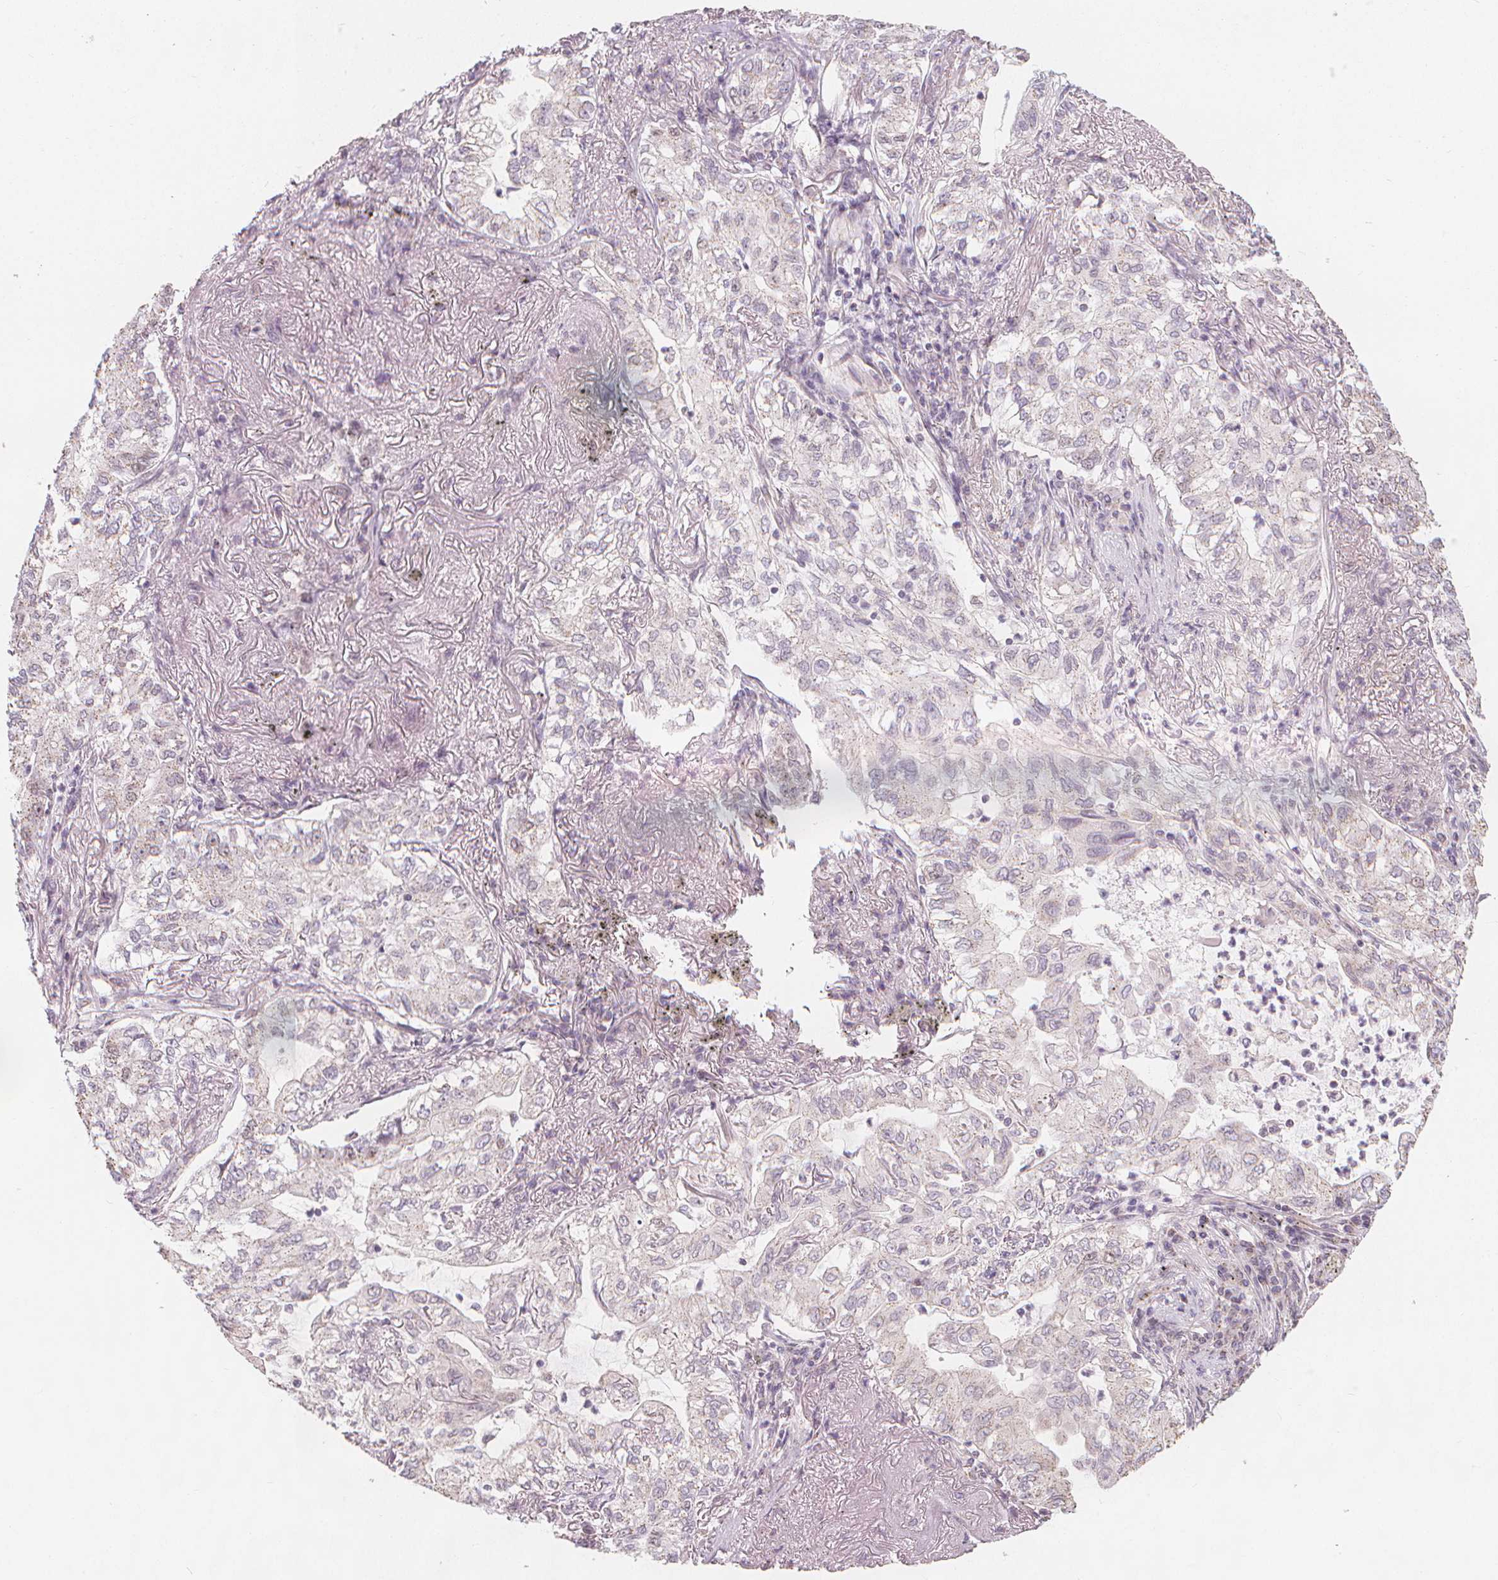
{"staining": {"intensity": "negative", "quantity": "none", "location": "none"}, "tissue": "lung cancer", "cell_type": "Tumor cells", "image_type": "cancer", "snomed": [{"axis": "morphology", "description": "Adenocarcinoma, NOS"}, {"axis": "topography", "description": "Lung"}], "caption": "The immunohistochemistry image has no significant positivity in tumor cells of lung adenocarcinoma tissue.", "gene": "TIPIN", "patient": {"sex": "female", "age": 73}}